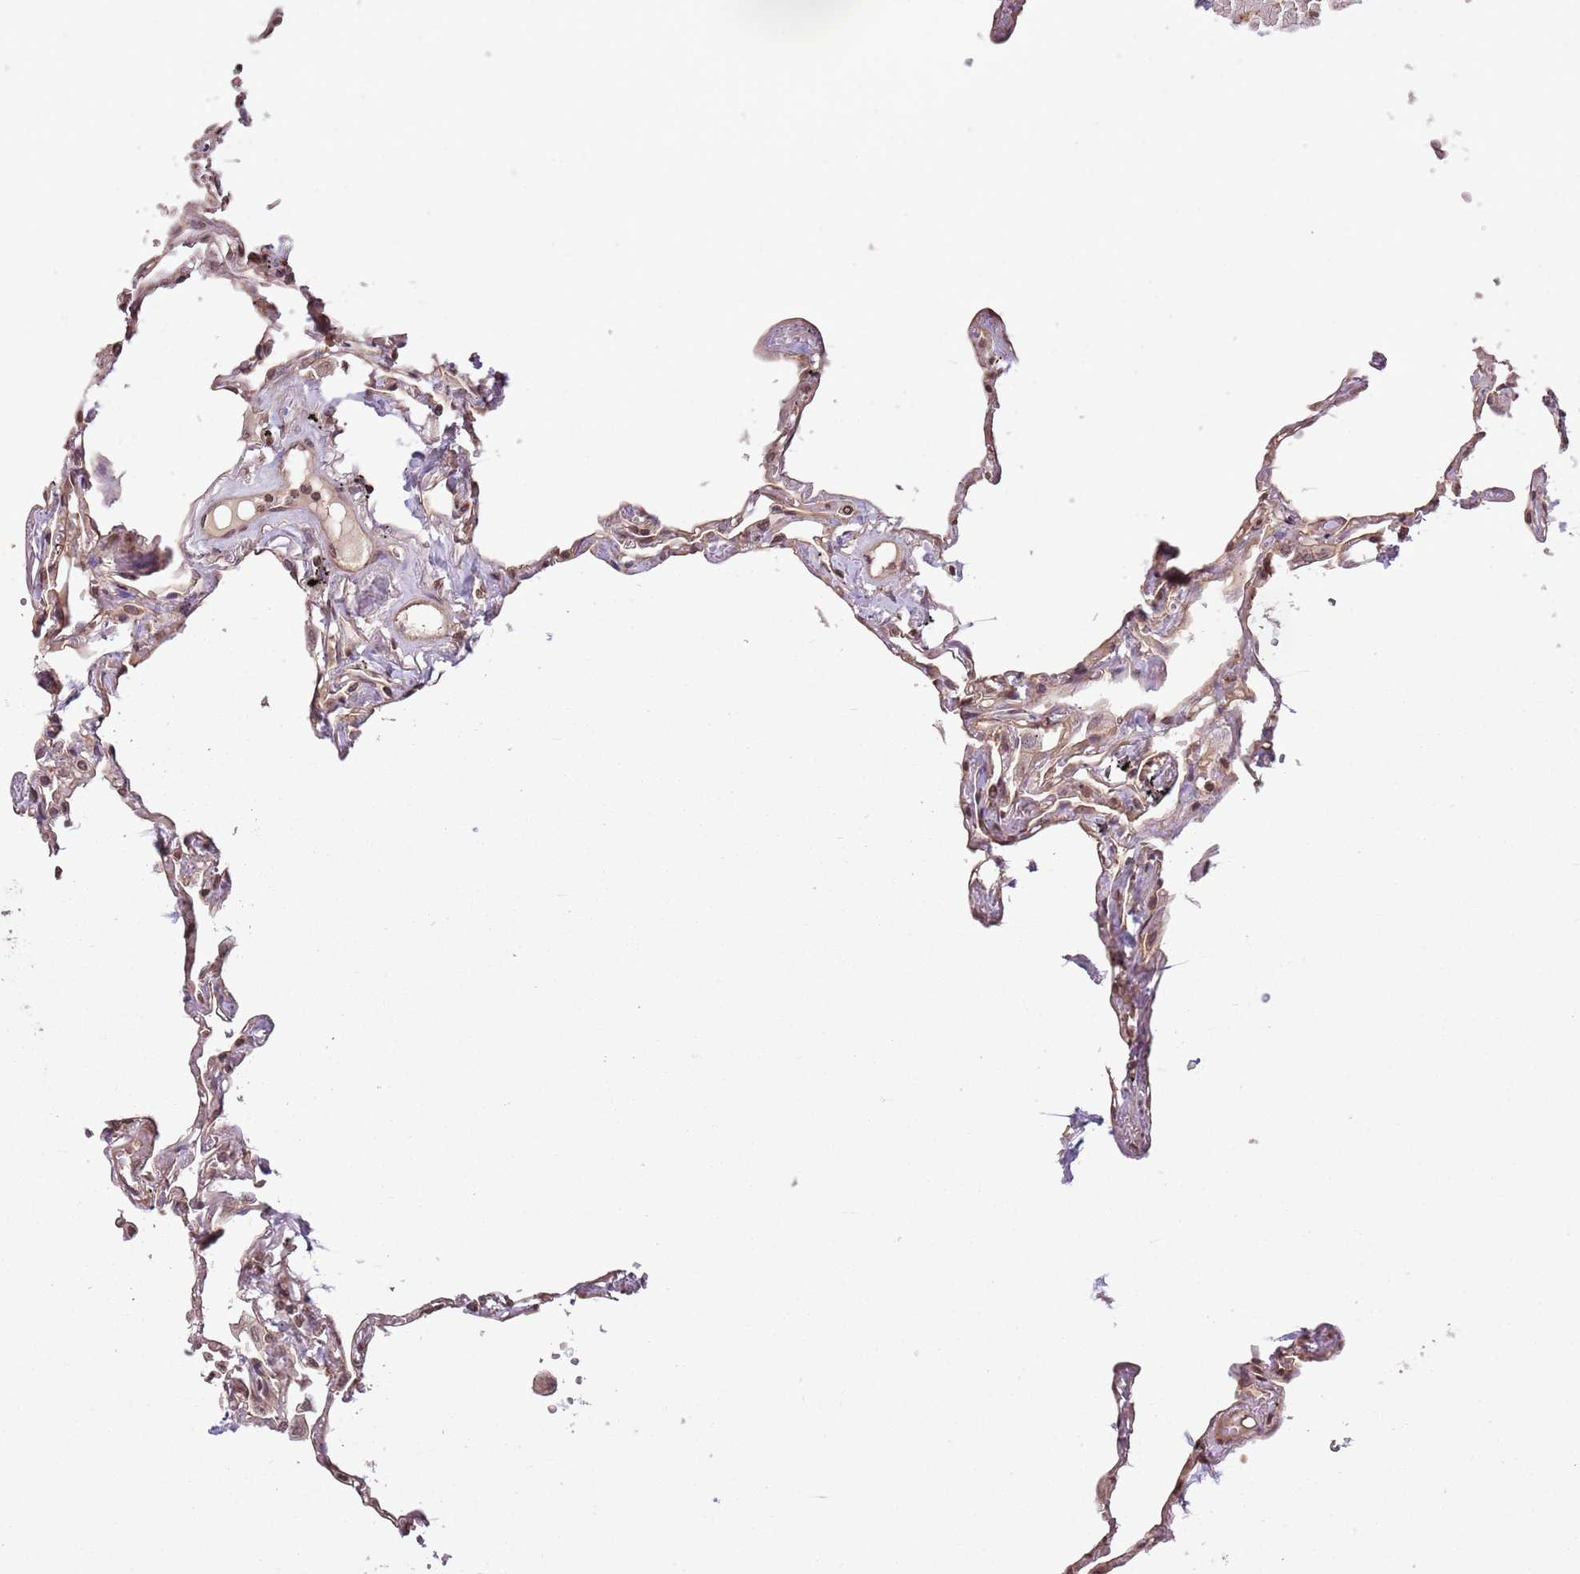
{"staining": {"intensity": "weak", "quantity": ">75%", "location": "cytoplasmic/membranous"}, "tissue": "lung", "cell_type": "Alveolar cells", "image_type": "normal", "snomed": [{"axis": "morphology", "description": "Normal tissue, NOS"}, {"axis": "topography", "description": "Lung"}], "caption": "IHC histopathology image of normal lung: lung stained using immunohistochemistry (IHC) displays low levels of weak protein expression localized specifically in the cytoplasmic/membranous of alveolar cells, appearing as a cytoplasmic/membranous brown color.", "gene": "CAPN9", "patient": {"sex": "female", "age": 67}}